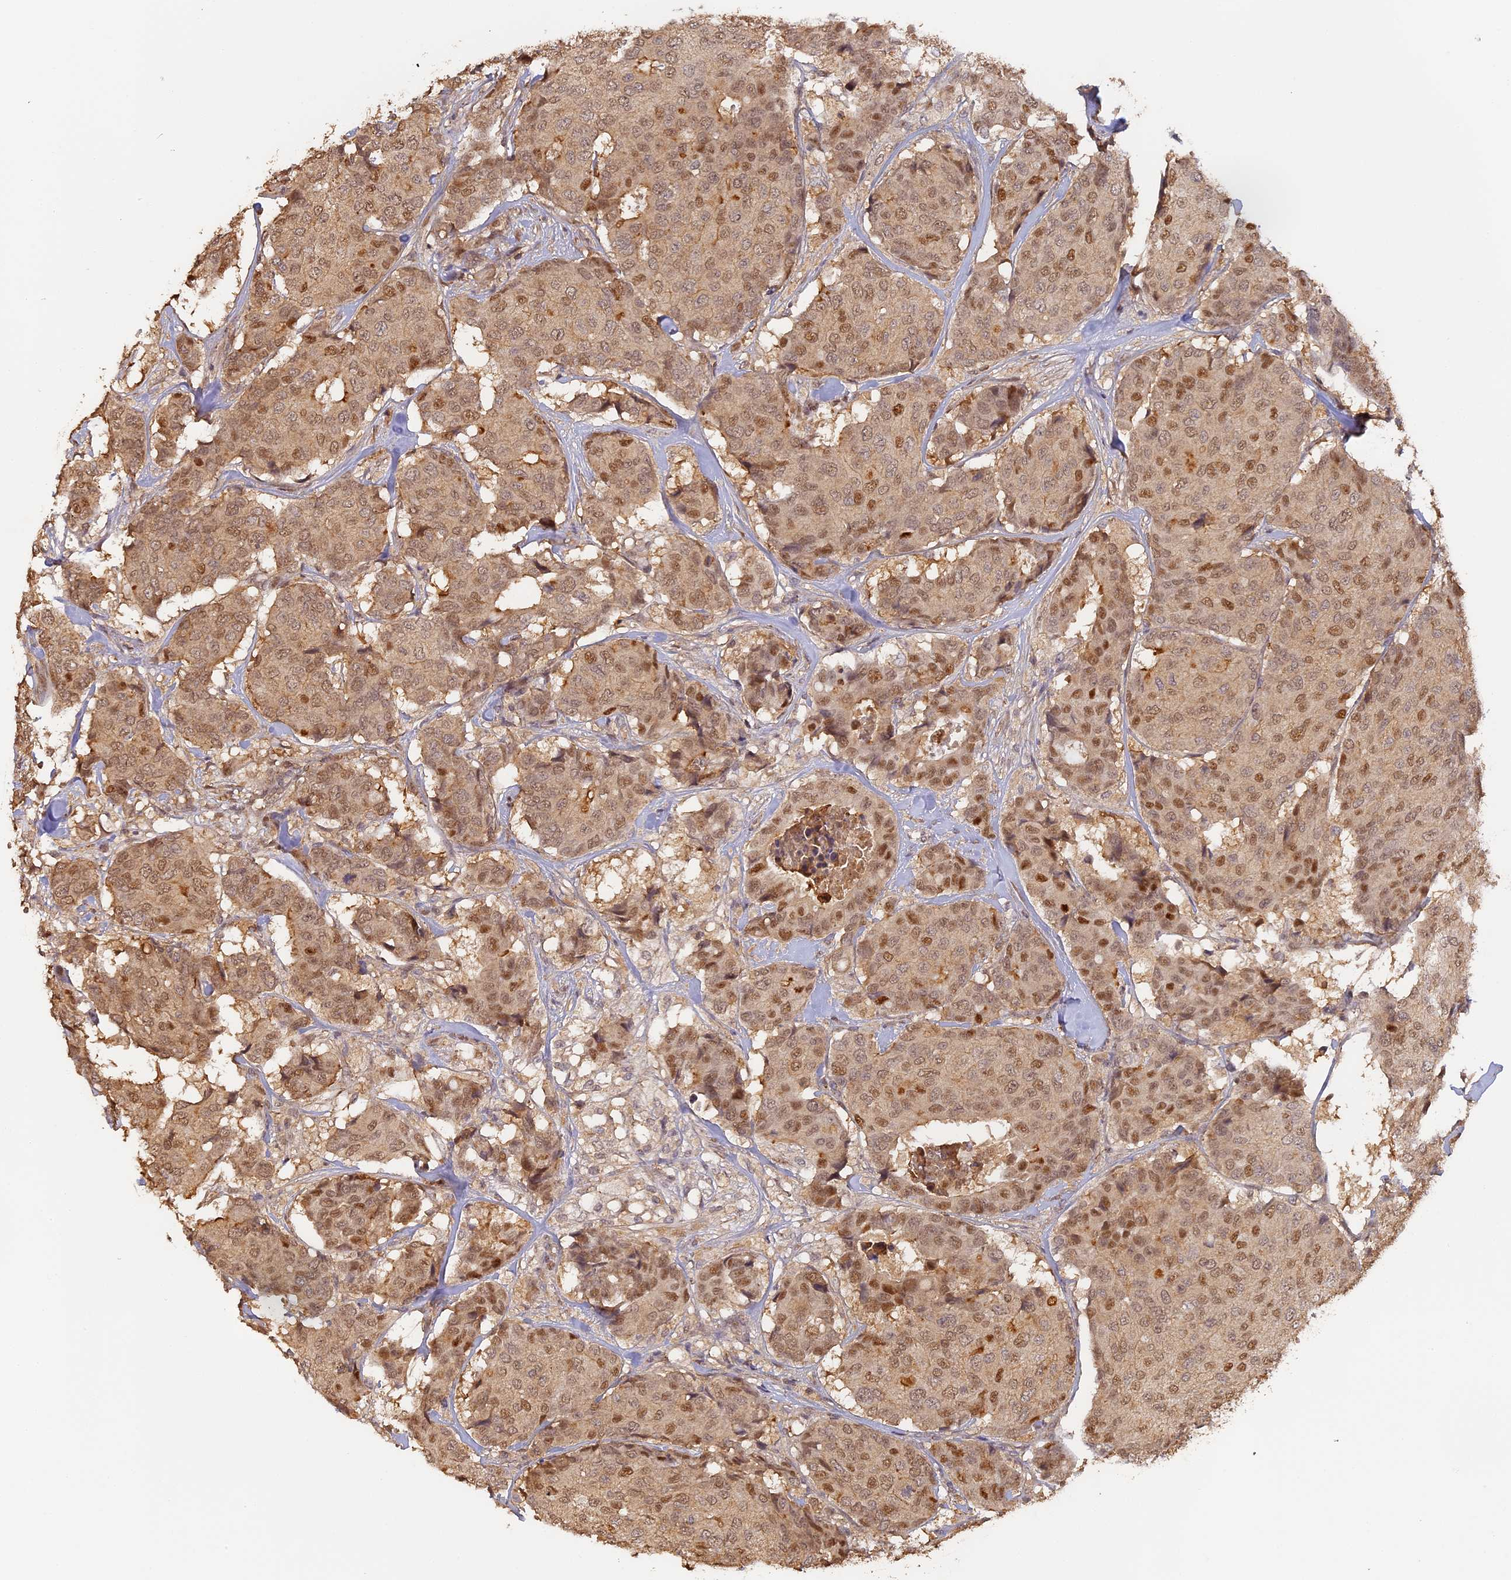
{"staining": {"intensity": "moderate", "quantity": ">75%", "location": "cytoplasmic/membranous,nuclear"}, "tissue": "breast cancer", "cell_type": "Tumor cells", "image_type": "cancer", "snomed": [{"axis": "morphology", "description": "Duct carcinoma"}, {"axis": "topography", "description": "Breast"}], "caption": "A brown stain labels moderate cytoplasmic/membranous and nuclear positivity of a protein in breast invasive ductal carcinoma tumor cells.", "gene": "MYBL2", "patient": {"sex": "female", "age": 75}}